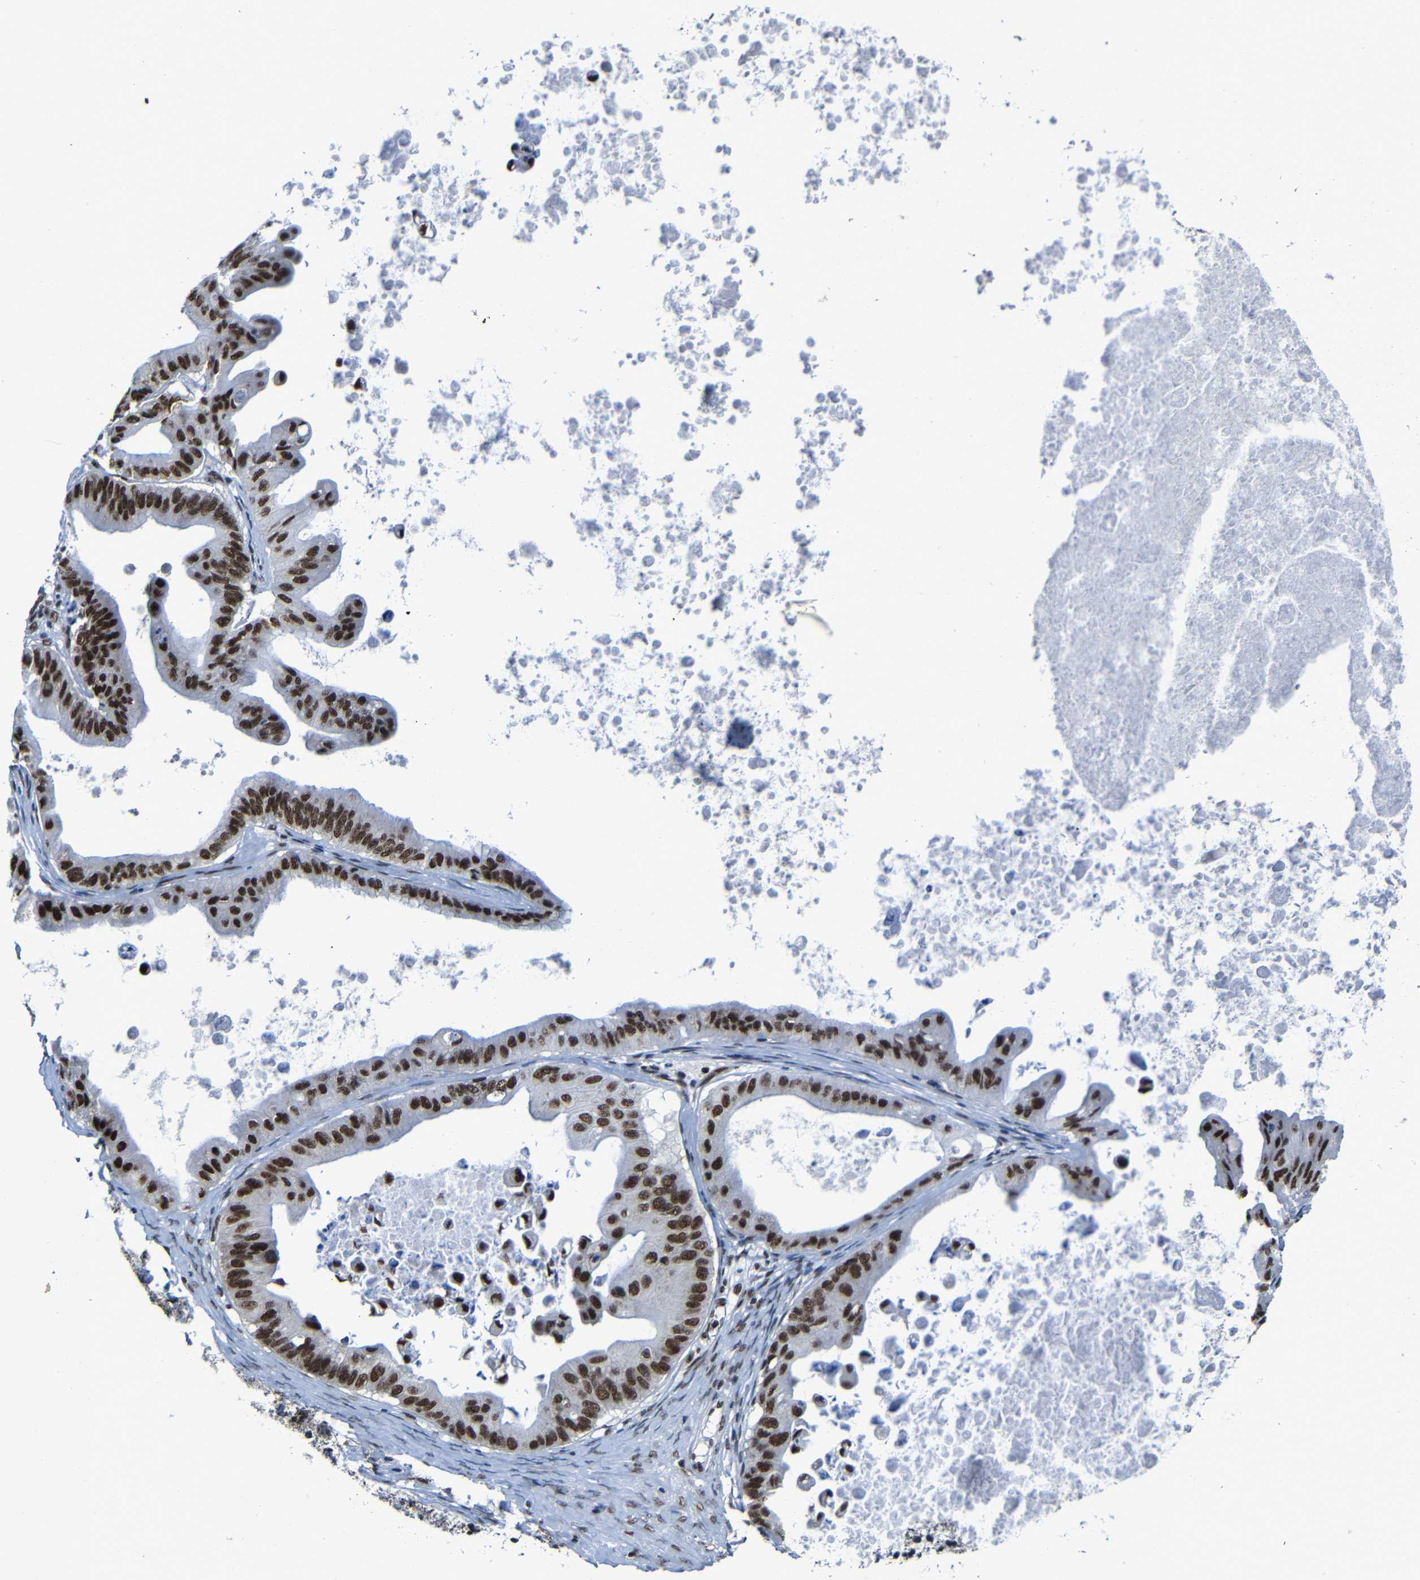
{"staining": {"intensity": "strong", "quantity": ">75%", "location": "nuclear"}, "tissue": "ovarian cancer", "cell_type": "Tumor cells", "image_type": "cancer", "snomed": [{"axis": "morphology", "description": "Cystadenocarcinoma, mucinous, NOS"}, {"axis": "topography", "description": "Ovary"}], "caption": "High-power microscopy captured an immunohistochemistry photomicrograph of ovarian cancer (mucinous cystadenocarcinoma), revealing strong nuclear staining in approximately >75% of tumor cells. Using DAB (3,3'-diaminobenzidine) (brown) and hematoxylin (blue) stains, captured at high magnification using brightfield microscopy.", "gene": "PTBP1", "patient": {"sex": "female", "age": 37}}